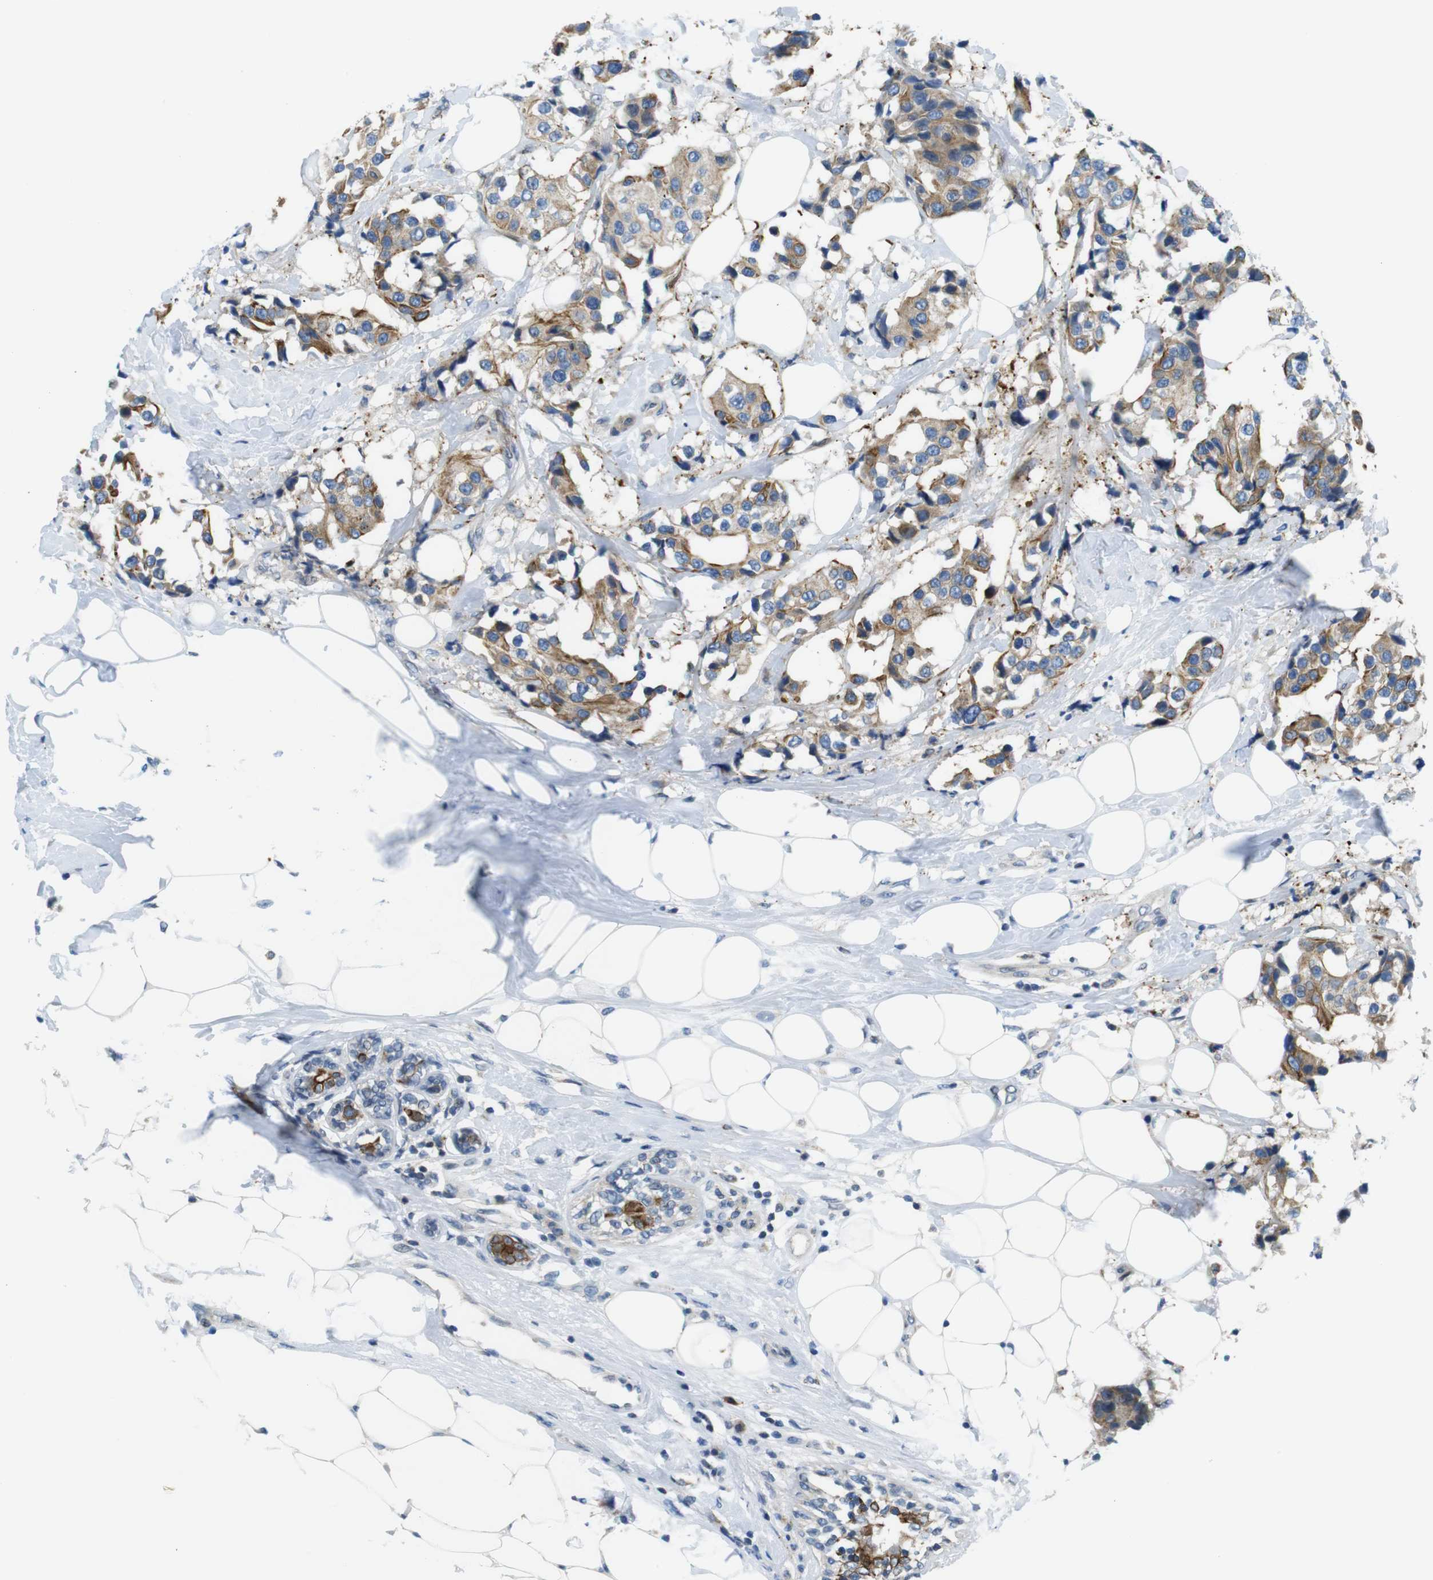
{"staining": {"intensity": "moderate", "quantity": "25%-75%", "location": "cytoplasmic/membranous"}, "tissue": "breast cancer", "cell_type": "Tumor cells", "image_type": "cancer", "snomed": [{"axis": "morphology", "description": "Normal tissue, NOS"}, {"axis": "morphology", "description": "Duct carcinoma"}, {"axis": "topography", "description": "Breast"}], "caption": "Human intraductal carcinoma (breast) stained with a protein marker reveals moderate staining in tumor cells.", "gene": "ZDHHC3", "patient": {"sex": "female", "age": 39}}